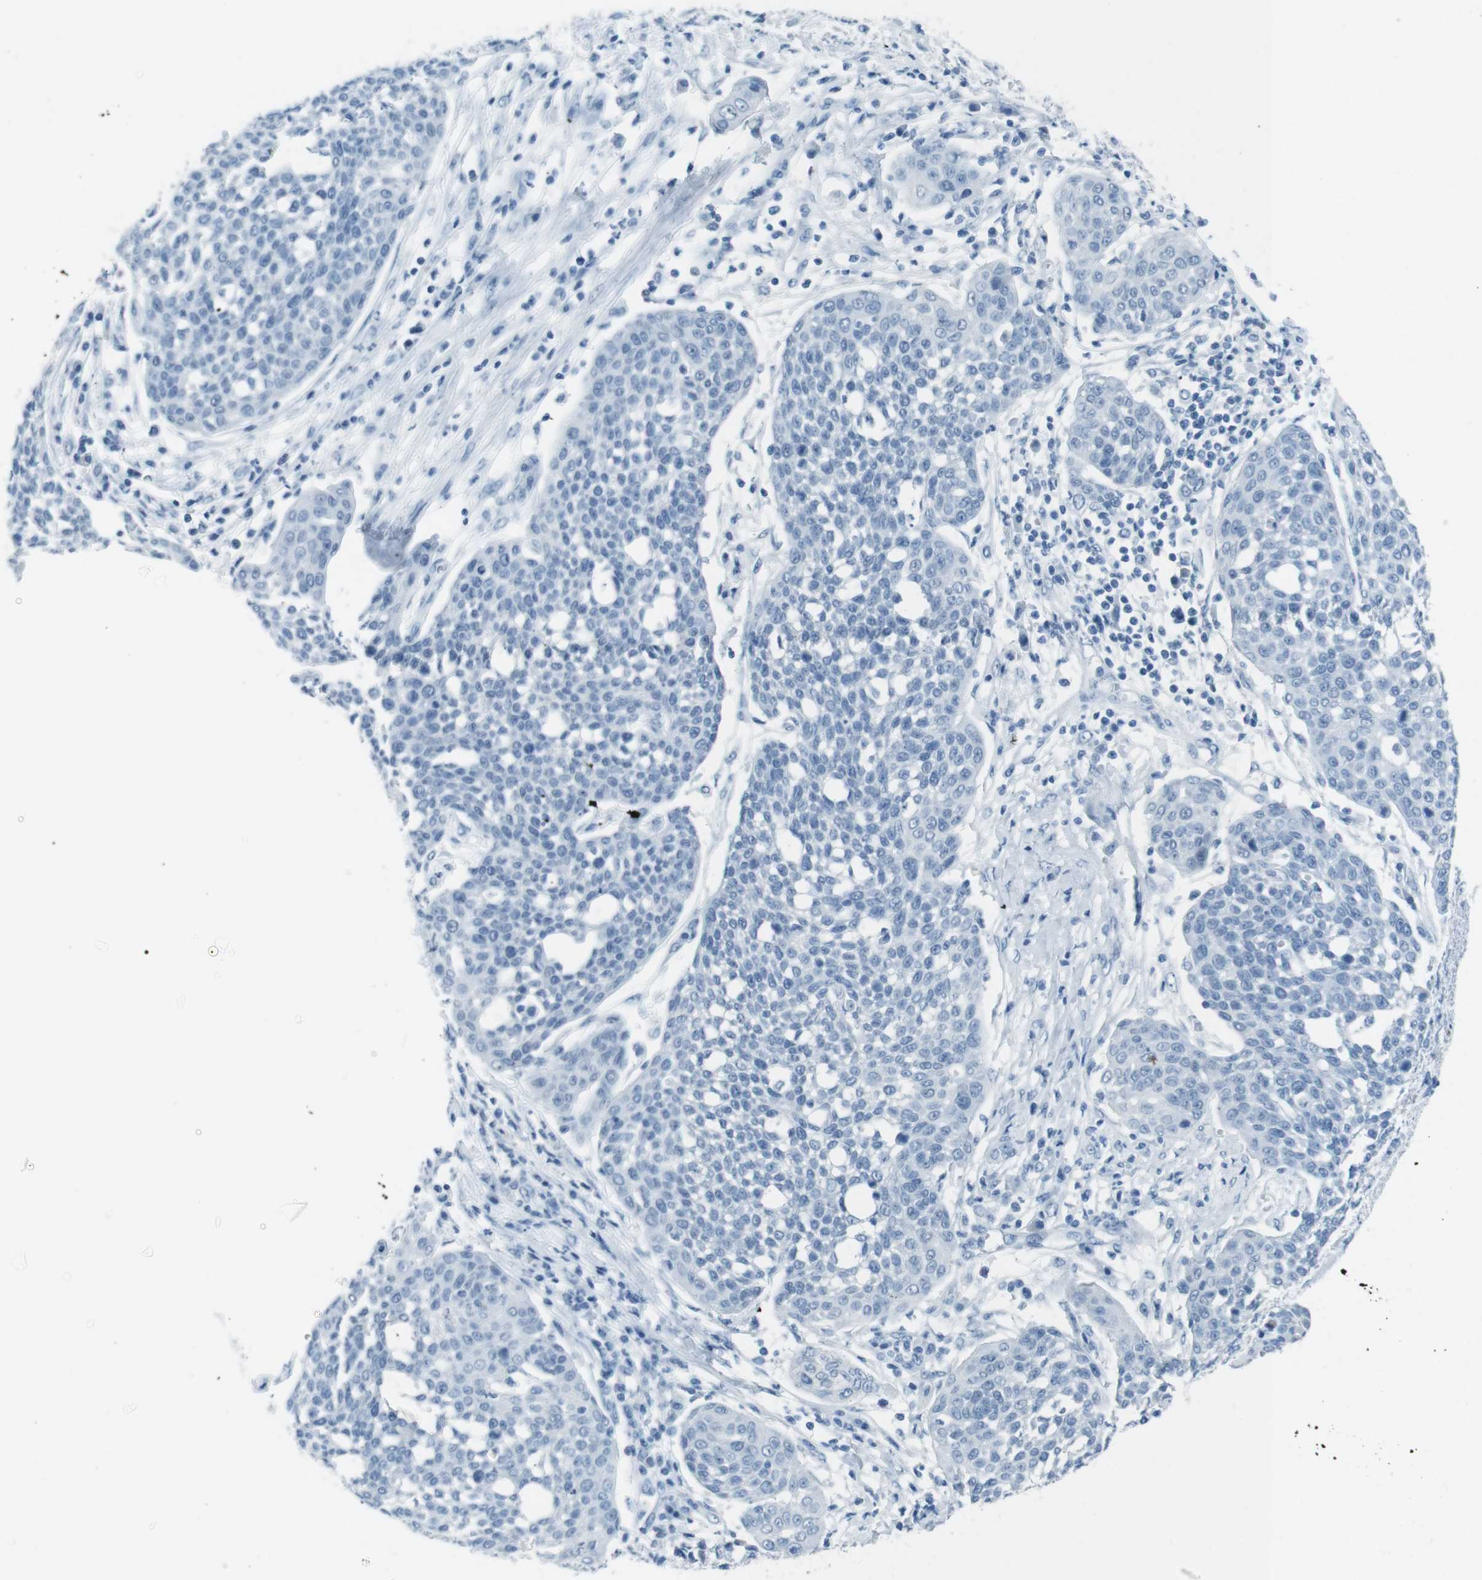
{"staining": {"intensity": "negative", "quantity": "none", "location": "none"}, "tissue": "cervical cancer", "cell_type": "Tumor cells", "image_type": "cancer", "snomed": [{"axis": "morphology", "description": "Squamous cell carcinoma, NOS"}, {"axis": "topography", "description": "Cervix"}], "caption": "This is a histopathology image of immunohistochemistry (IHC) staining of cervical cancer (squamous cell carcinoma), which shows no staining in tumor cells.", "gene": "TMEM207", "patient": {"sex": "female", "age": 34}}